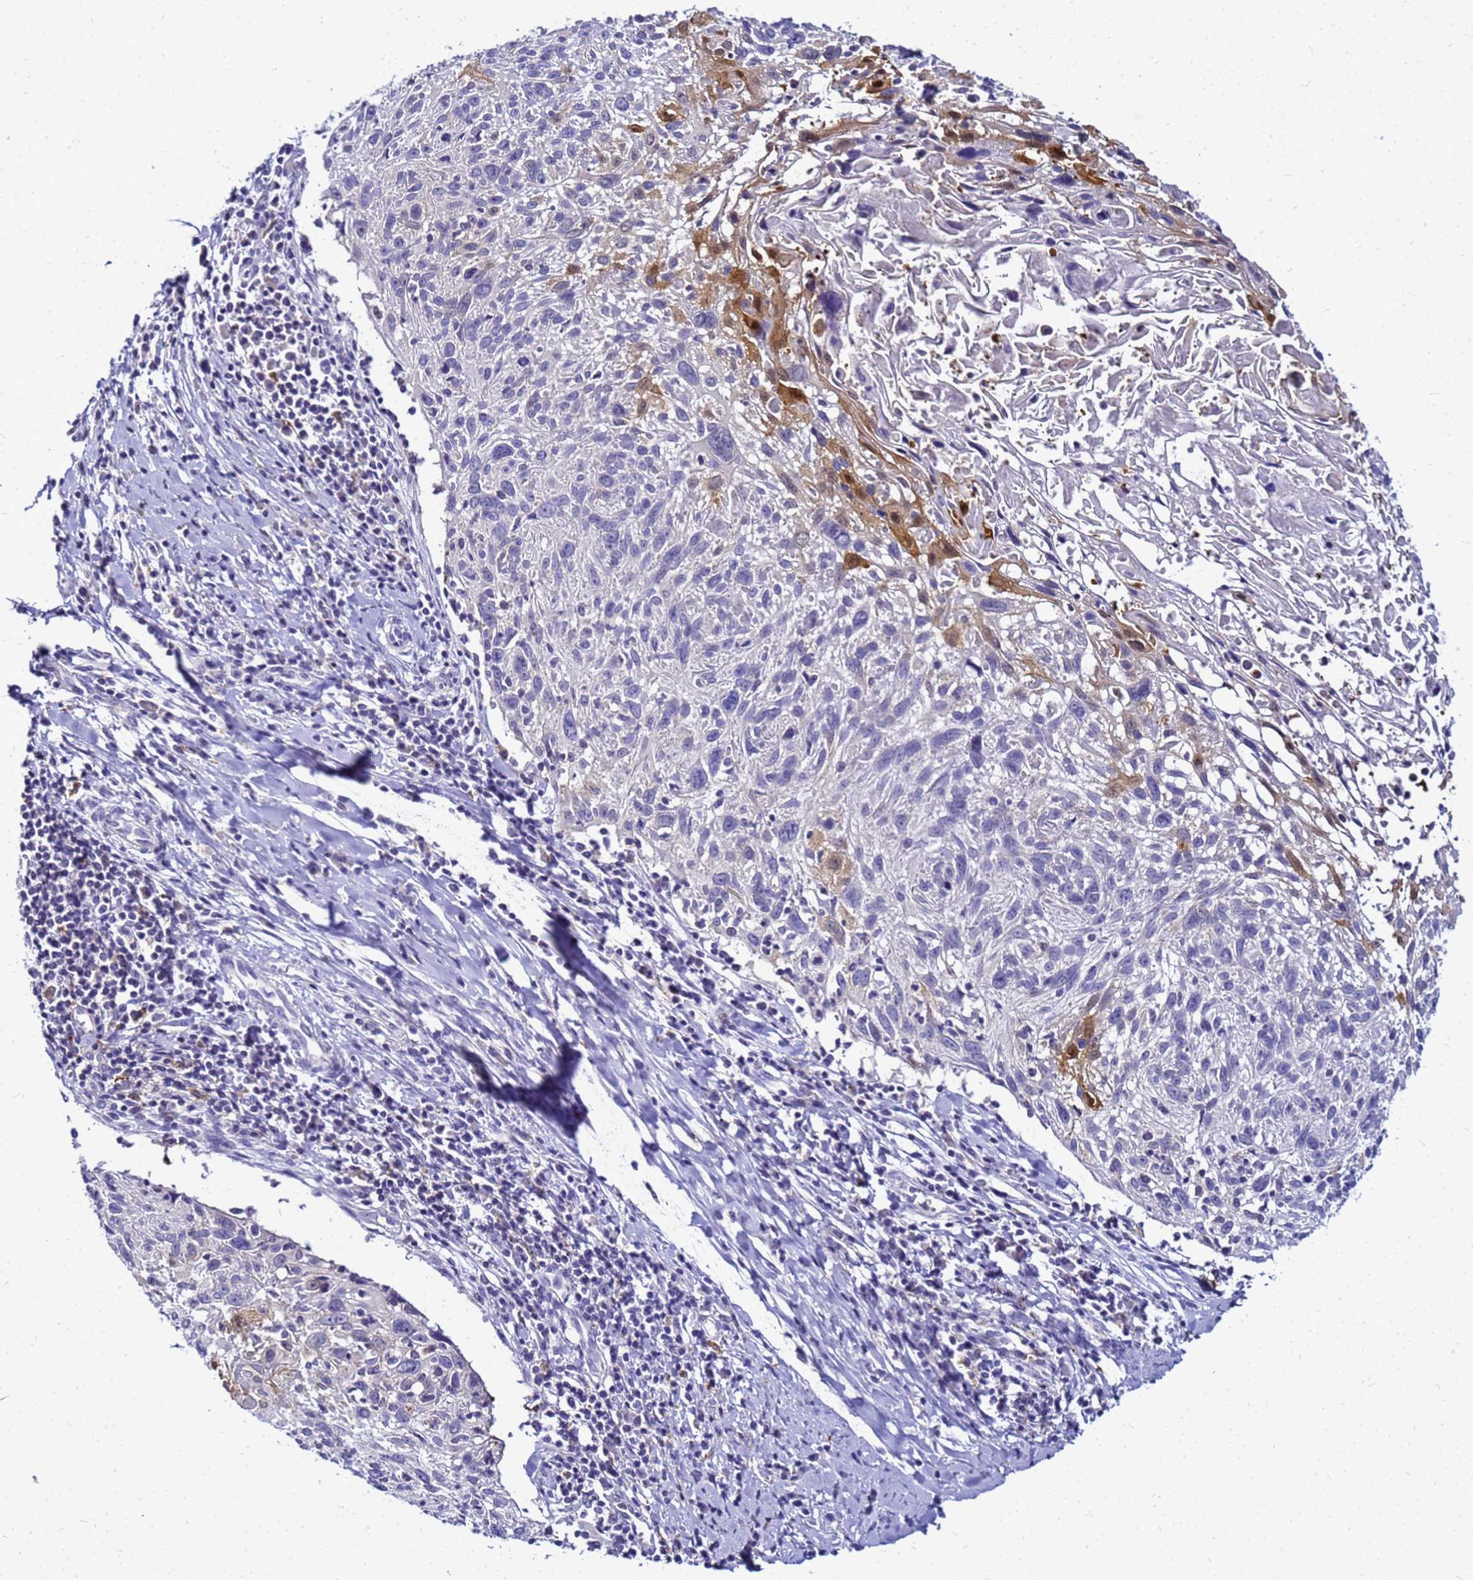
{"staining": {"intensity": "moderate", "quantity": "<25%", "location": "cytoplasmic/membranous,nuclear"}, "tissue": "cervical cancer", "cell_type": "Tumor cells", "image_type": "cancer", "snomed": [{"axis": "morphology", "description": "Squamous cell carcinoma, NOS"}, {"axis": "topography", "description": "Cervix"}], "caption": "An IHC image of neoplastic tissue is shown. Protein staining in brown shows moderate cytoplasmic/membranous and nuclear positivity in cervical squamous cell carcinoma within tumor cells.", "gene": "CSTA", "patient": {"sex": "female", "age": 51}}